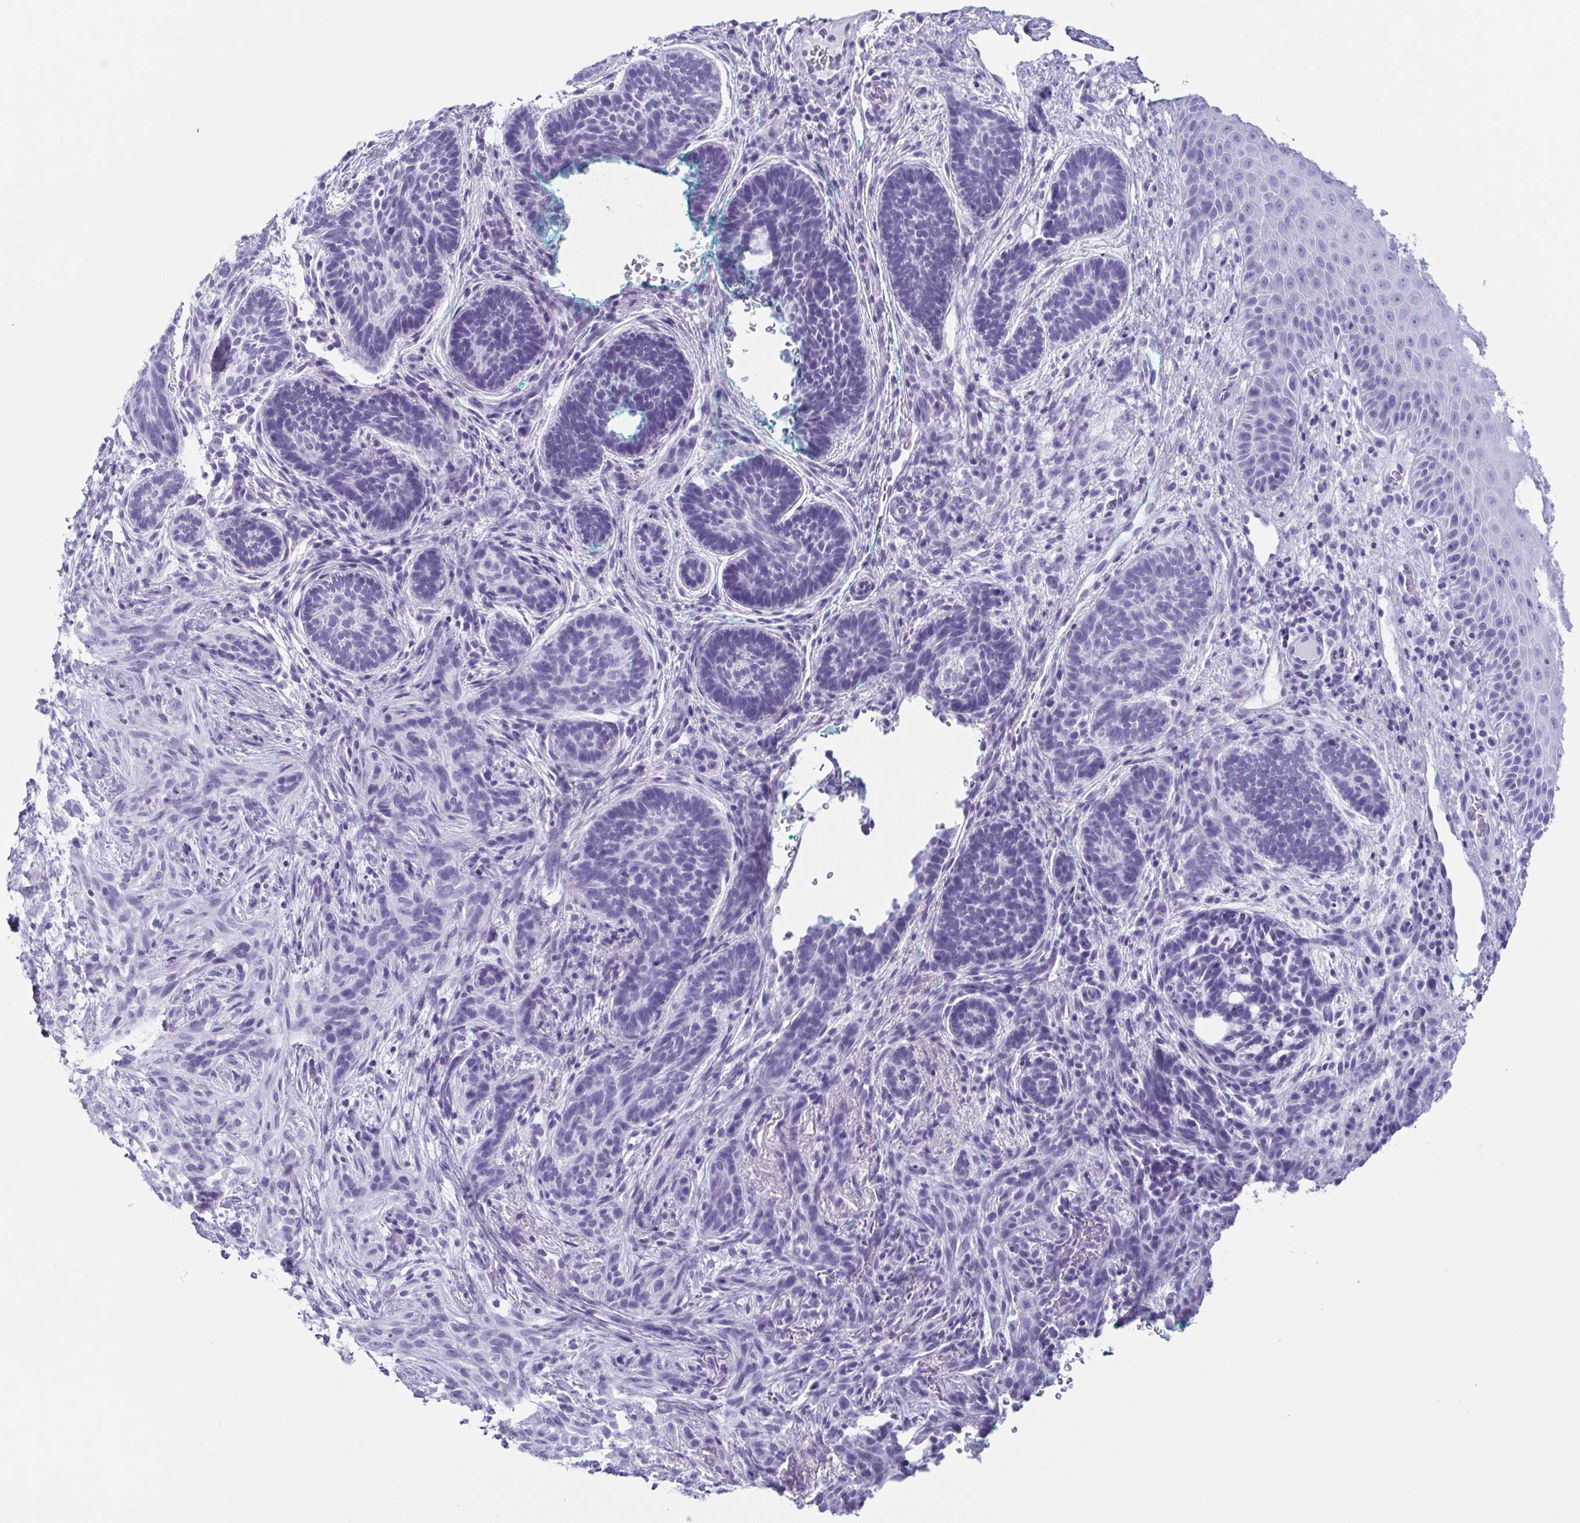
{"staining": {"intensity": "negative", "quantity": "none", "location": "none"}, "tissue": "skin cancer", "cell_type": "Tumor cells", "image_type": "cancer", "snomed": [{"axis": "morphology", "description": "Basal cell carcinoma"}, {"axis": "topography", "description": "Skin"}], "caption": "Skin cancer (basal cell carcinoma) was stained to show a protein in brown. There is no significant expression in tumor cells.", "gene": "ENKUR", "patient": {"sex": "male", "age": 63}}